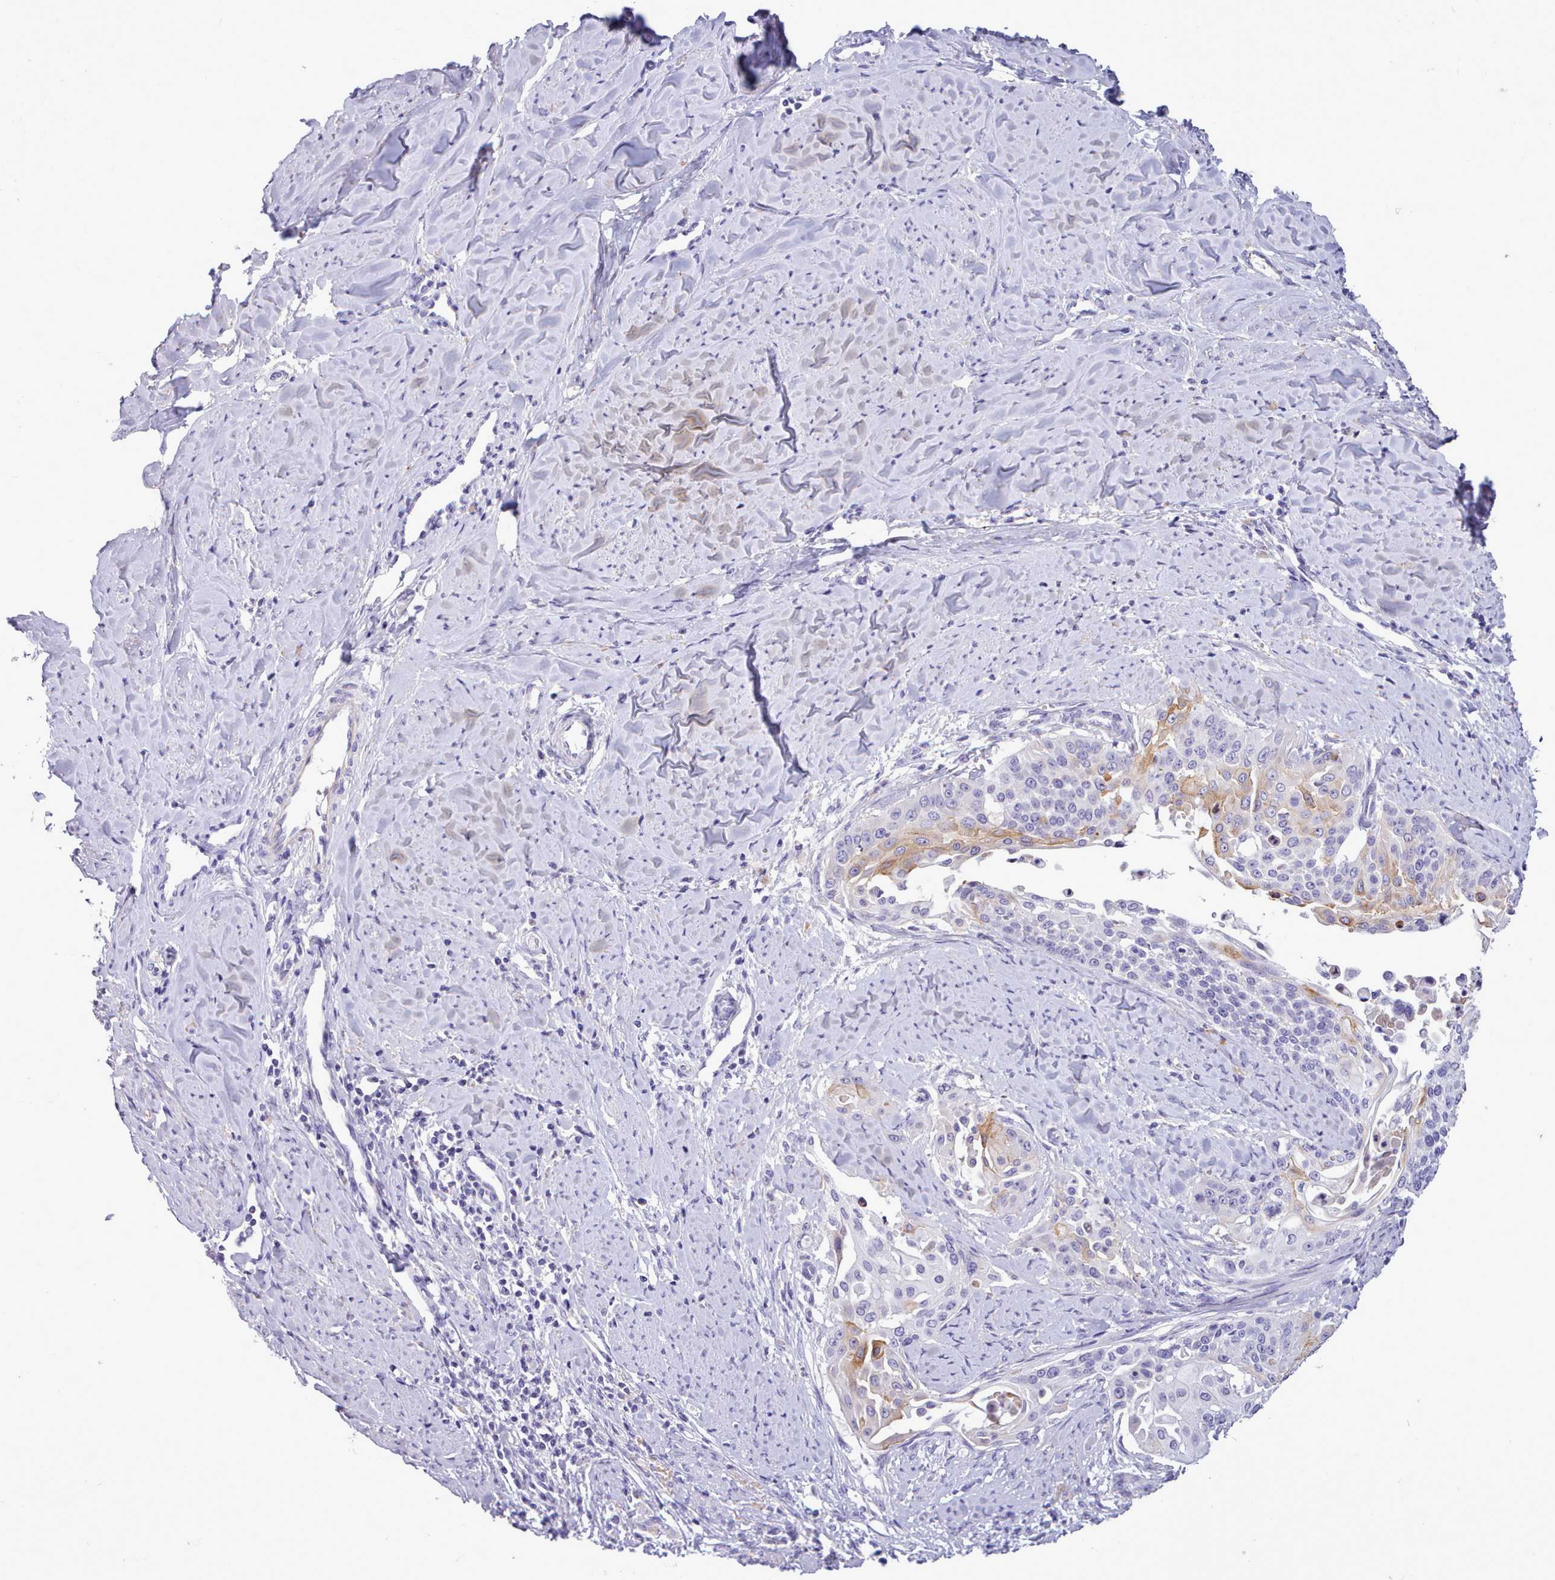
{"staining": {"intensity": "weak", "quantity": "<25%", "location": "cytoplasmic/membranous"}, "tissue": "cervical cancer", "cell_type": "Tumor cells", "image_type": "cancer", "snomed": [{"axis": "morphology", "description": "Squamous cell carcinoma, NOS"}, {"axis": "topography", "description": "Cervix"}], "caption": "Cervical cancer was stained to show a protein in brown. There is no significant staining in tumor cells.", "gene": "CYP2A13", "patient": {"sex": "female", "age": 44}}